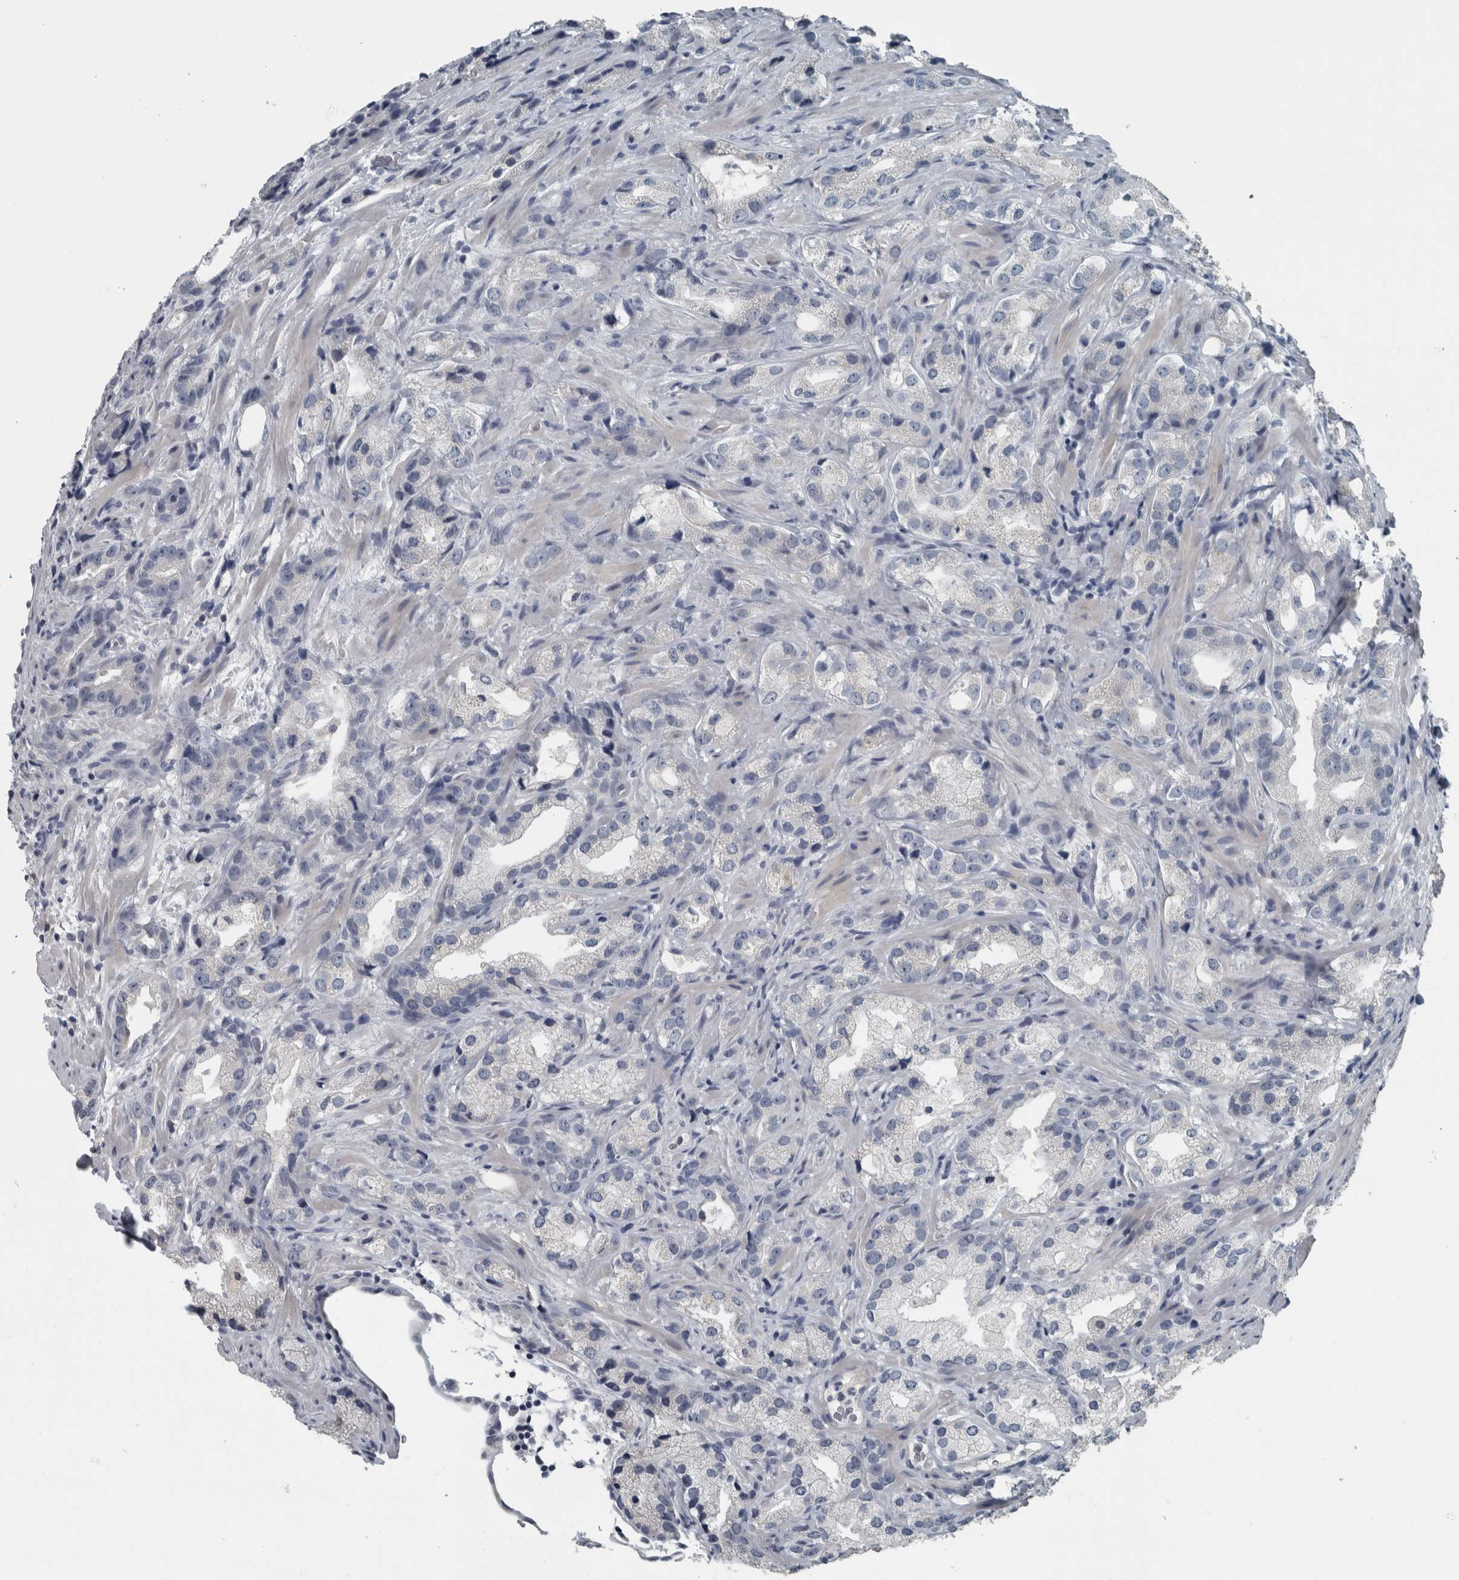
{"staining": {"intensity": "negative", "quantity": "none", "location": "none"}, "tissue": "prostate cancer", "cell_type": "Tumor cells", "image_type": "cancer", "snomed": [{"axis": "morphology", "description": "Adenocarcinoma, High grade"}, {"axis": "topography", "description": "Prostate"}], "caption": "This is a image of immunohistochemistry staining of prostate cancer (high-grade adenocarcinoma), which shows no positivity in tumor cells. (Stains: DAB (3,3'-diaminobenzidine) immunohistochemistry with hematoxylin counter stain, Microscopy: brightfield microscopy at high magnification).", "gene": "KRT20", "patient": {"sex": "male", "age": 63}}